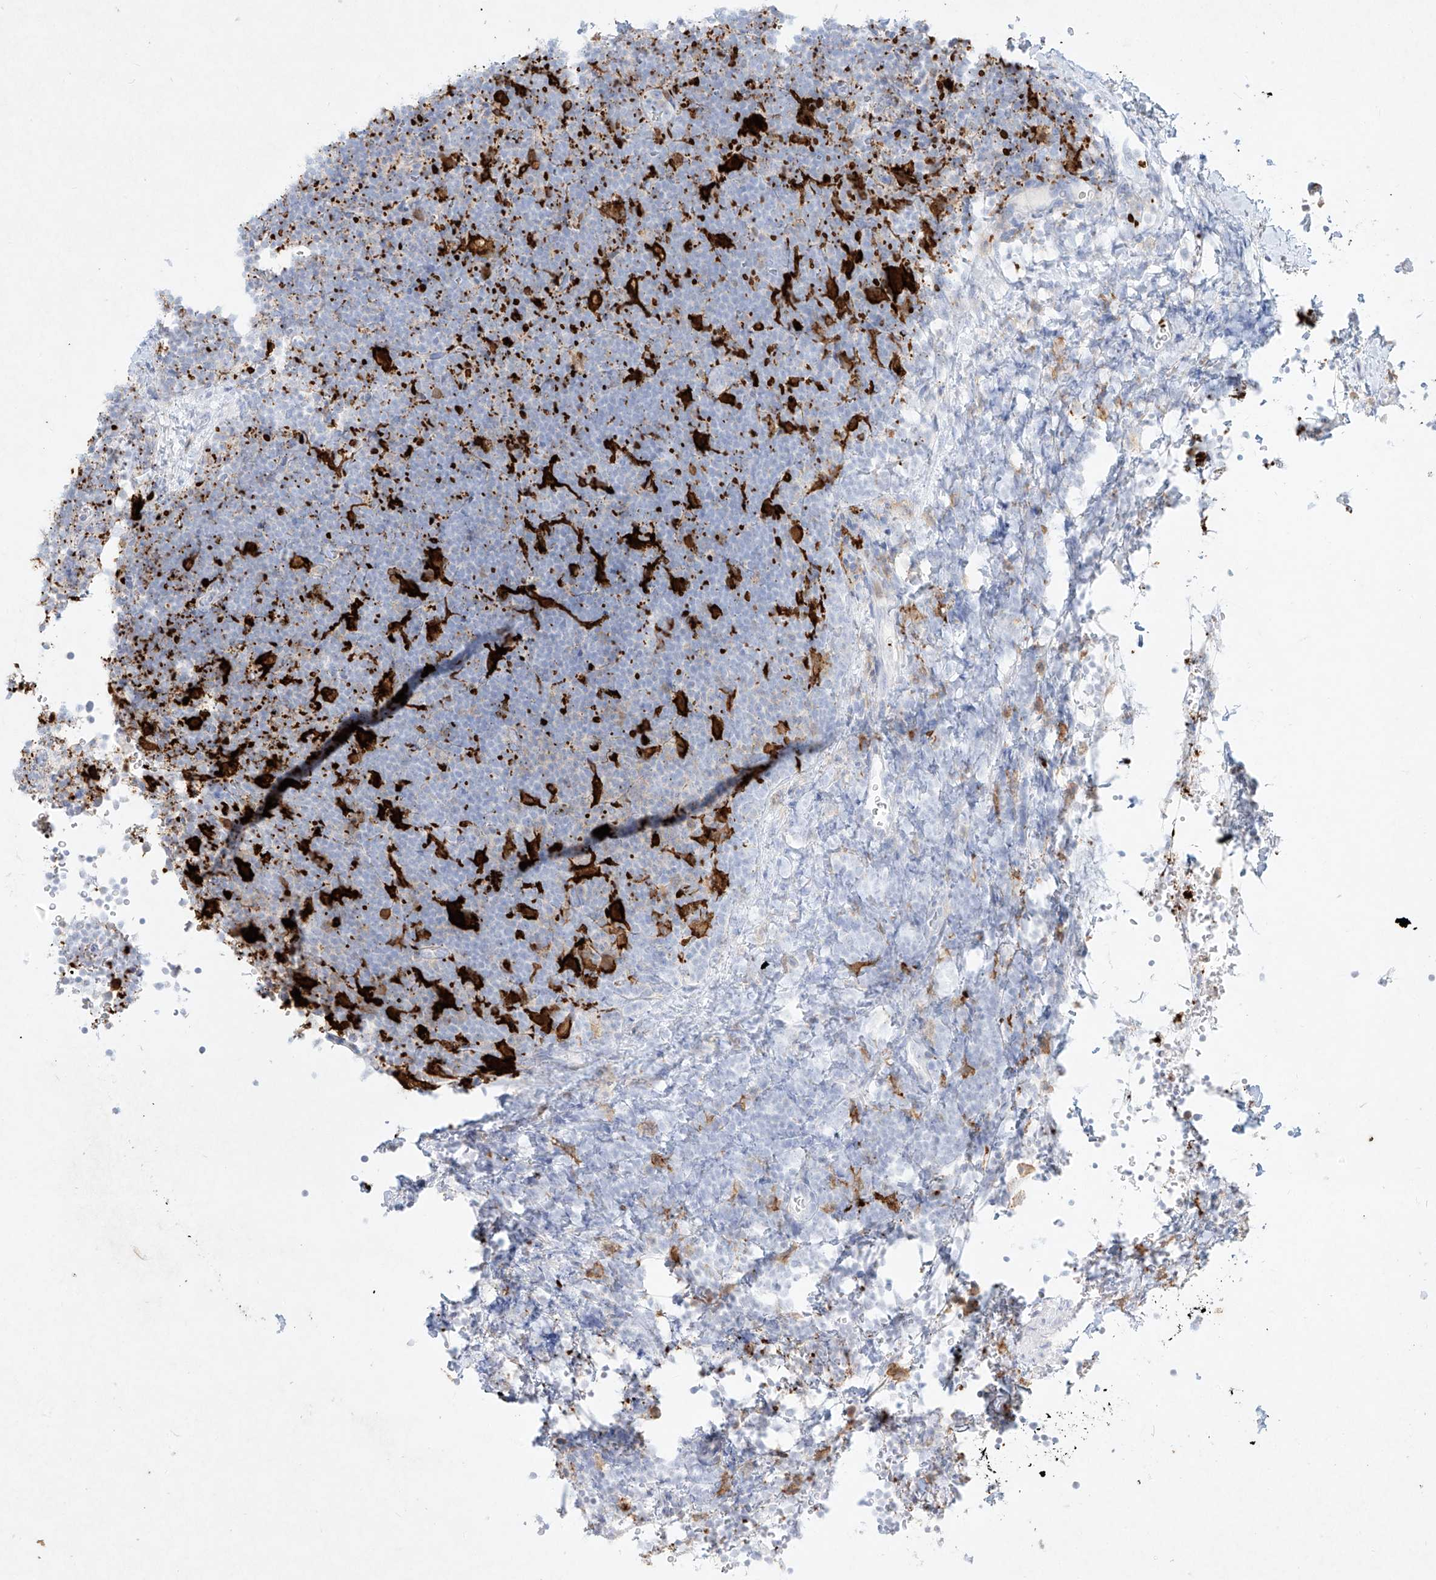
{"staining": {"intensity": "negative", "quantity": "none", "location": "none"}, "tissue": "lymphoma", "cell_type": "Tumor cells", "image_type": "cancer", "snomed": [{"axis": "morphology", "description": "Malignant lymphoma, non-Hodgkin's type, High grade"}, {"axis": "topography", "description": "Lymph node"}], "caption": "Tumor cells show no significant expression in high-grade malignant lymphoma, non-Hodgkin's type.", "gene": "PLEK", "patient": {"sex": "male", "age": 13}}